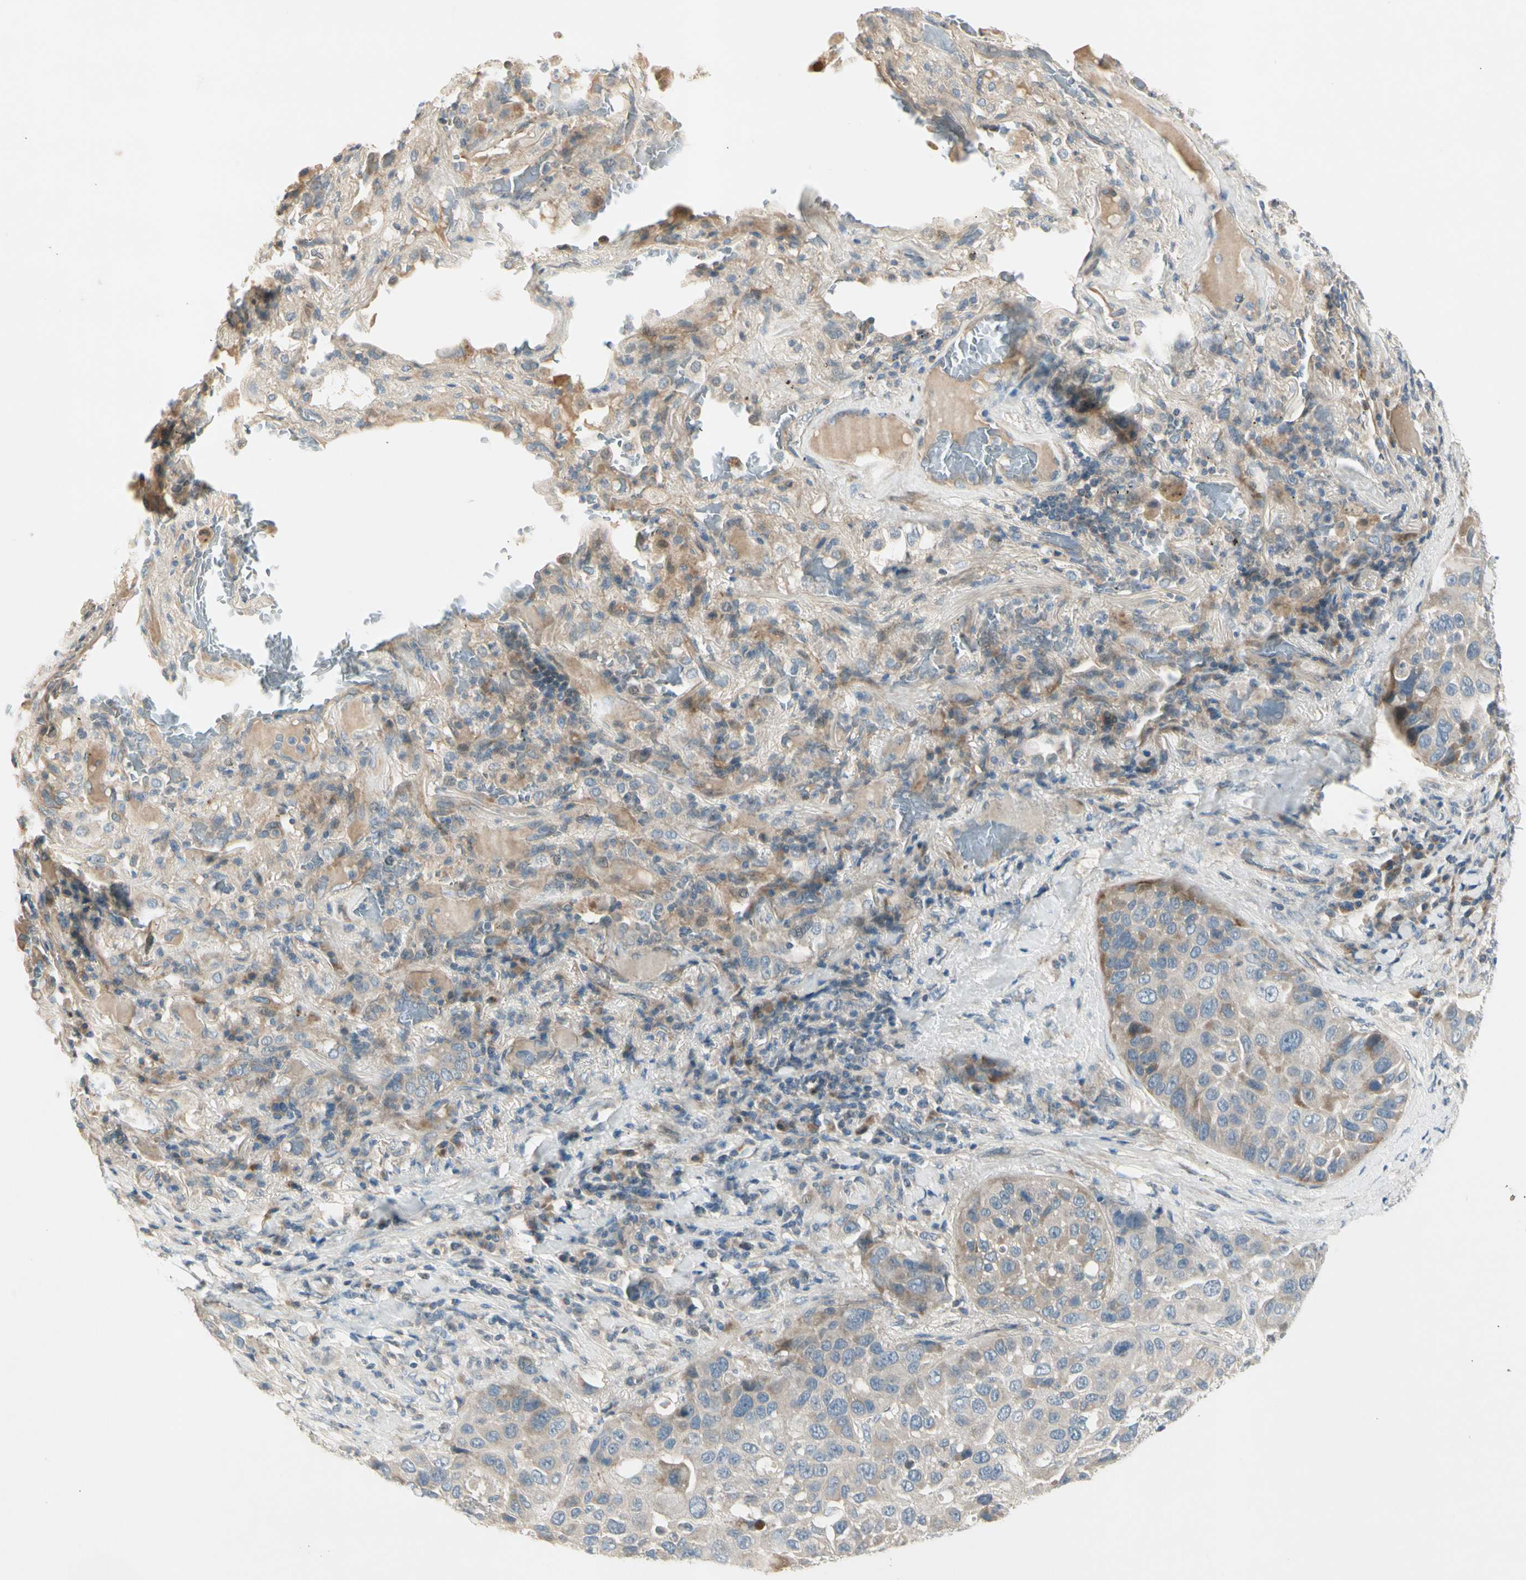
{"staining": {"intensity": "weak", "quantity": "<25%", "location": "cytoplasmic/membranous"}, "tissue": "lung cancer", "cell_type": "Tumor cells", "image_type": "cancer", "snomed": [{"axis": "morphology", "description": "Squamous cell carcinoma, NOS"}, {"axis": "topography", "description": "Lung"}], "caption": "Immunohistochemistry image of lung squamous cell carcinoma stained for a protein (brown), which displays no expression in tumor cells.", "gene": "ADGRA3", "patient": {"sex": "male", "age": 57}}